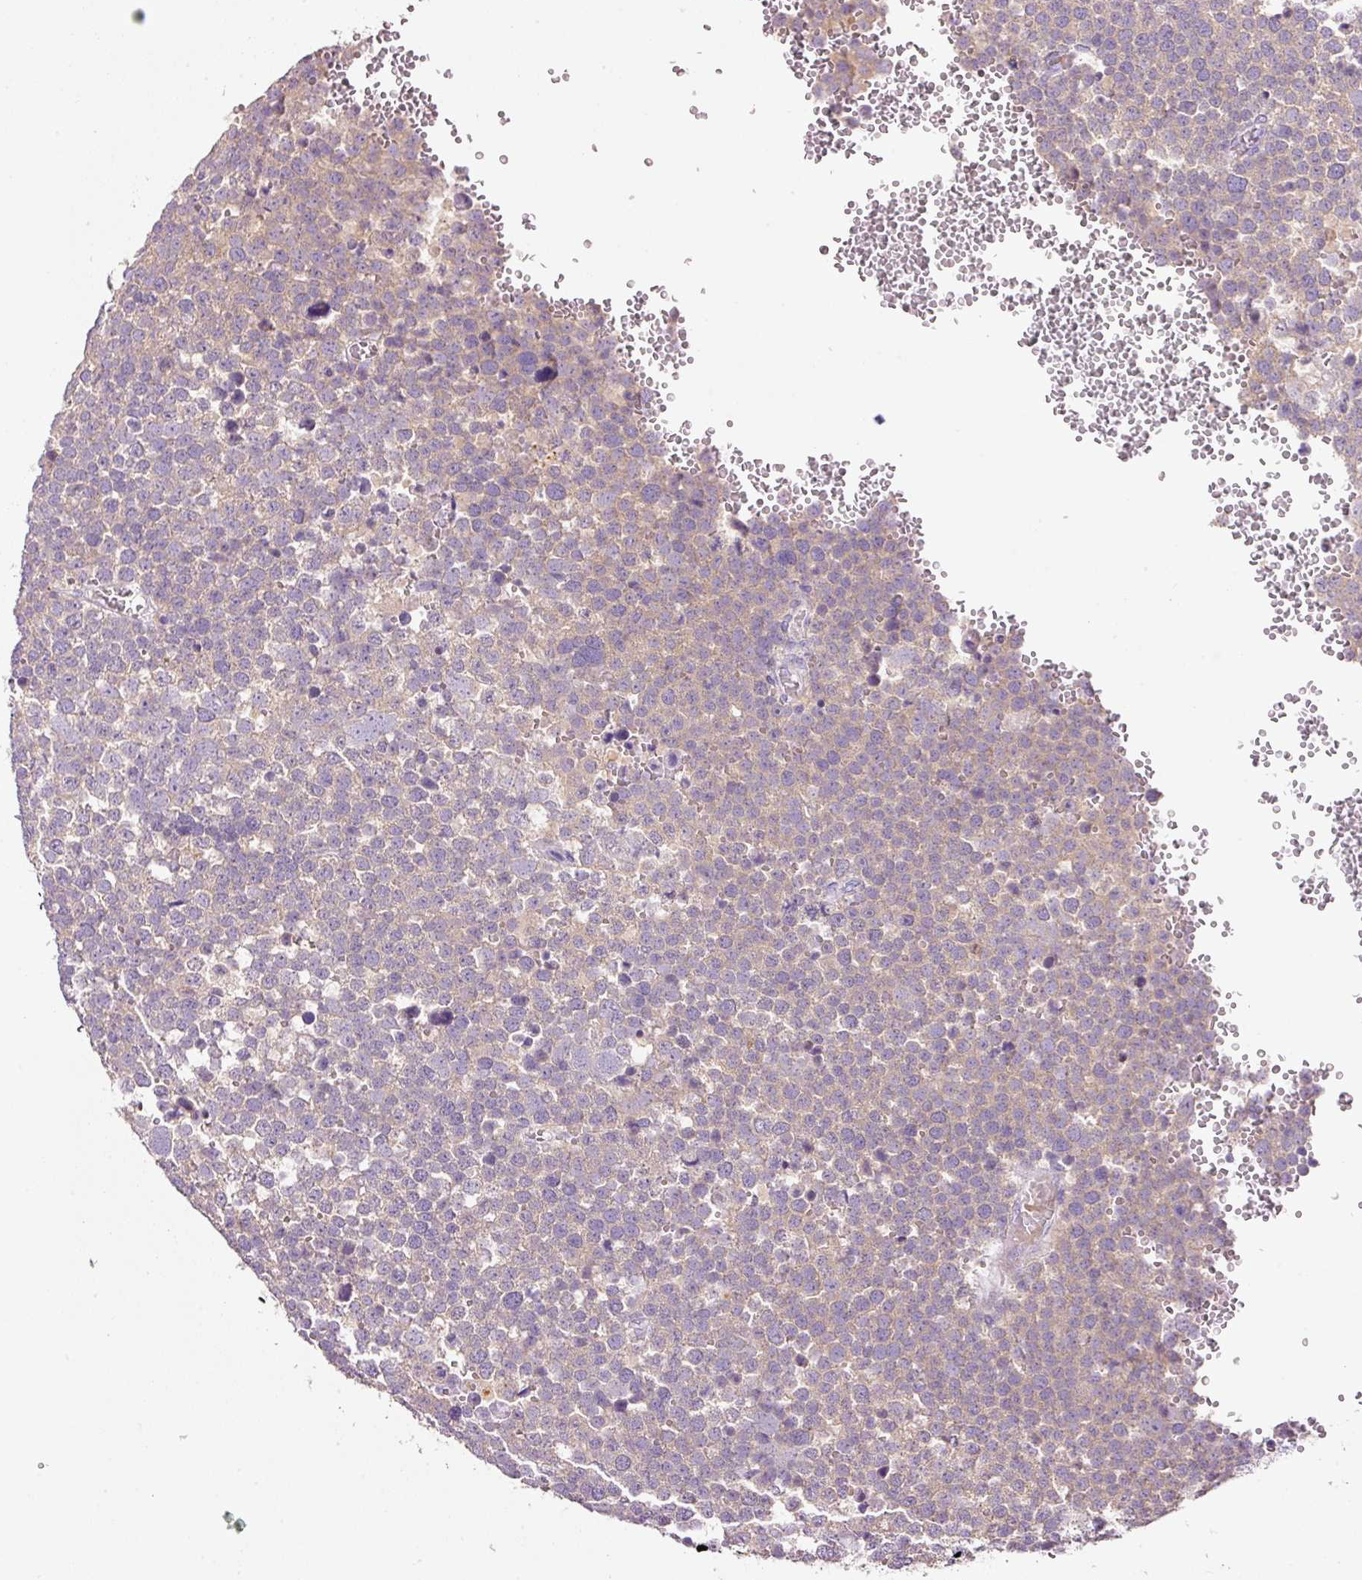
{"staining": {"intensity": "weak", "quantity": "<25%", "location": "cytoplasmic/membranous"}, "tissue": "testis cancer", "cell_type": "Tumor cells", "image_type": "cancer", "snomed": [{"axis": "morphology", "description": "Seminoma, NOS"}, {"axis": "topography", "description": "Testis"}], "caption": "Tumor cells are negative for brown protein staining in seminoma (testis).", "gene": "TENT5C", "patient": {"sex": "male", "age": 71}}